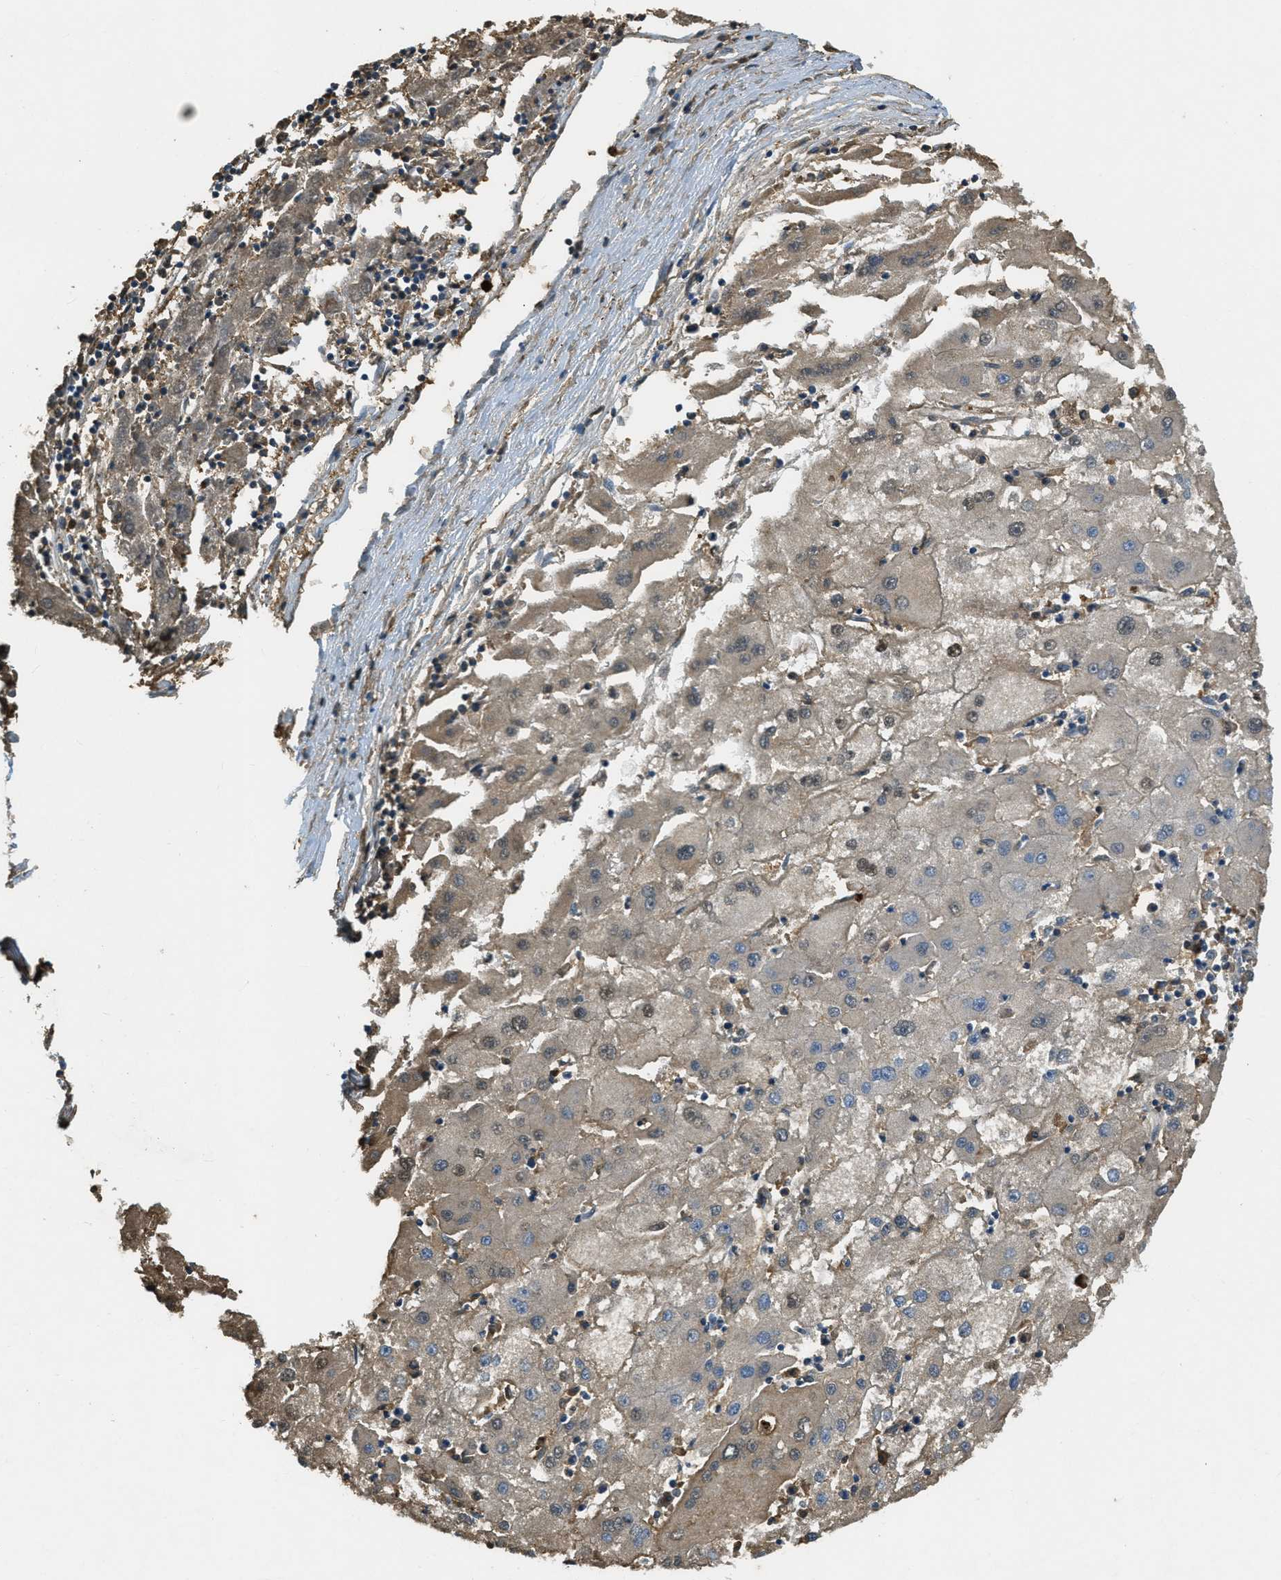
{"staining": {"intensity": "weak", "quantity": ">75%", "location": "cytoplasmic/membranous"}, "tissue": "liver cancer", "cell_type": "Tumor cells", "image_type": "cancer", "snomed": [{"axis": "morphology", "description": "Carcinoma, Hepatocellular, NOS"}, {"axis": "topography", "description": "Liver"}], "caption": "A histopathology image of liver hepatocellular carcinoma stained for a protein exhibits weak cytoplasmic/membranous brown staining in tumor cells.", "gene": "PRTN3", "patient": {"sex": "male", "age": 72}}